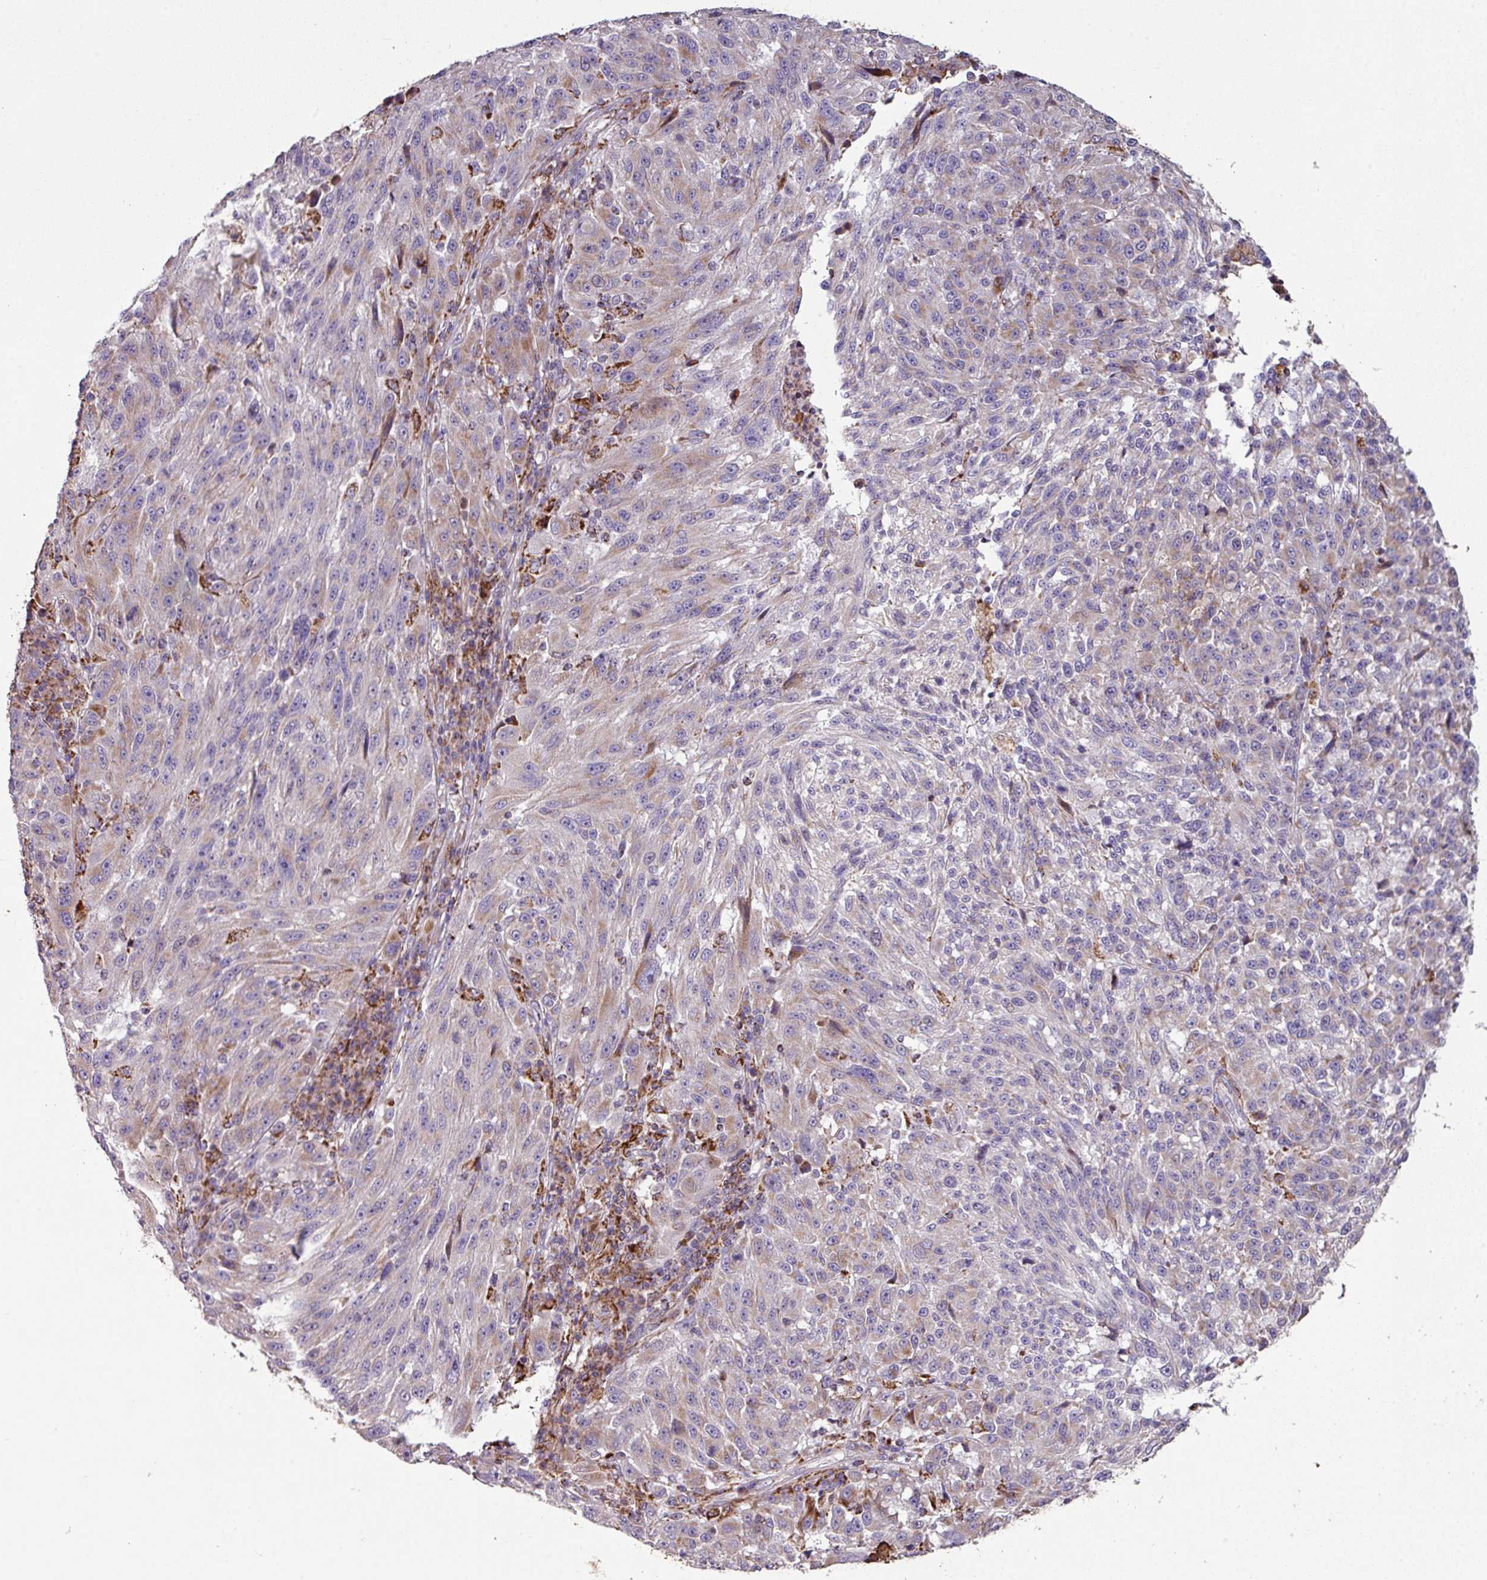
{"staining": {"intensity": "moderate", "quantity": "<25%", "location": "cytoplasmic/membranous"}, "tissue": "melanoma", "cell_type": "Tumor cells", "image_type": "cancer", "snomed": [{"axis": "morphology", "description": "Malignant melanoma, NOS"}, {"axis": "topography", "description": "Skin"}], "caption": "The photomicrograph displays immunohistochemical staining of melanoma. There is moderate cytoplasmic/membranous expression is seen in about <25% of tumor cells.", "gene": "SQOR", "patient": {"sex": "male", "age": 53}}